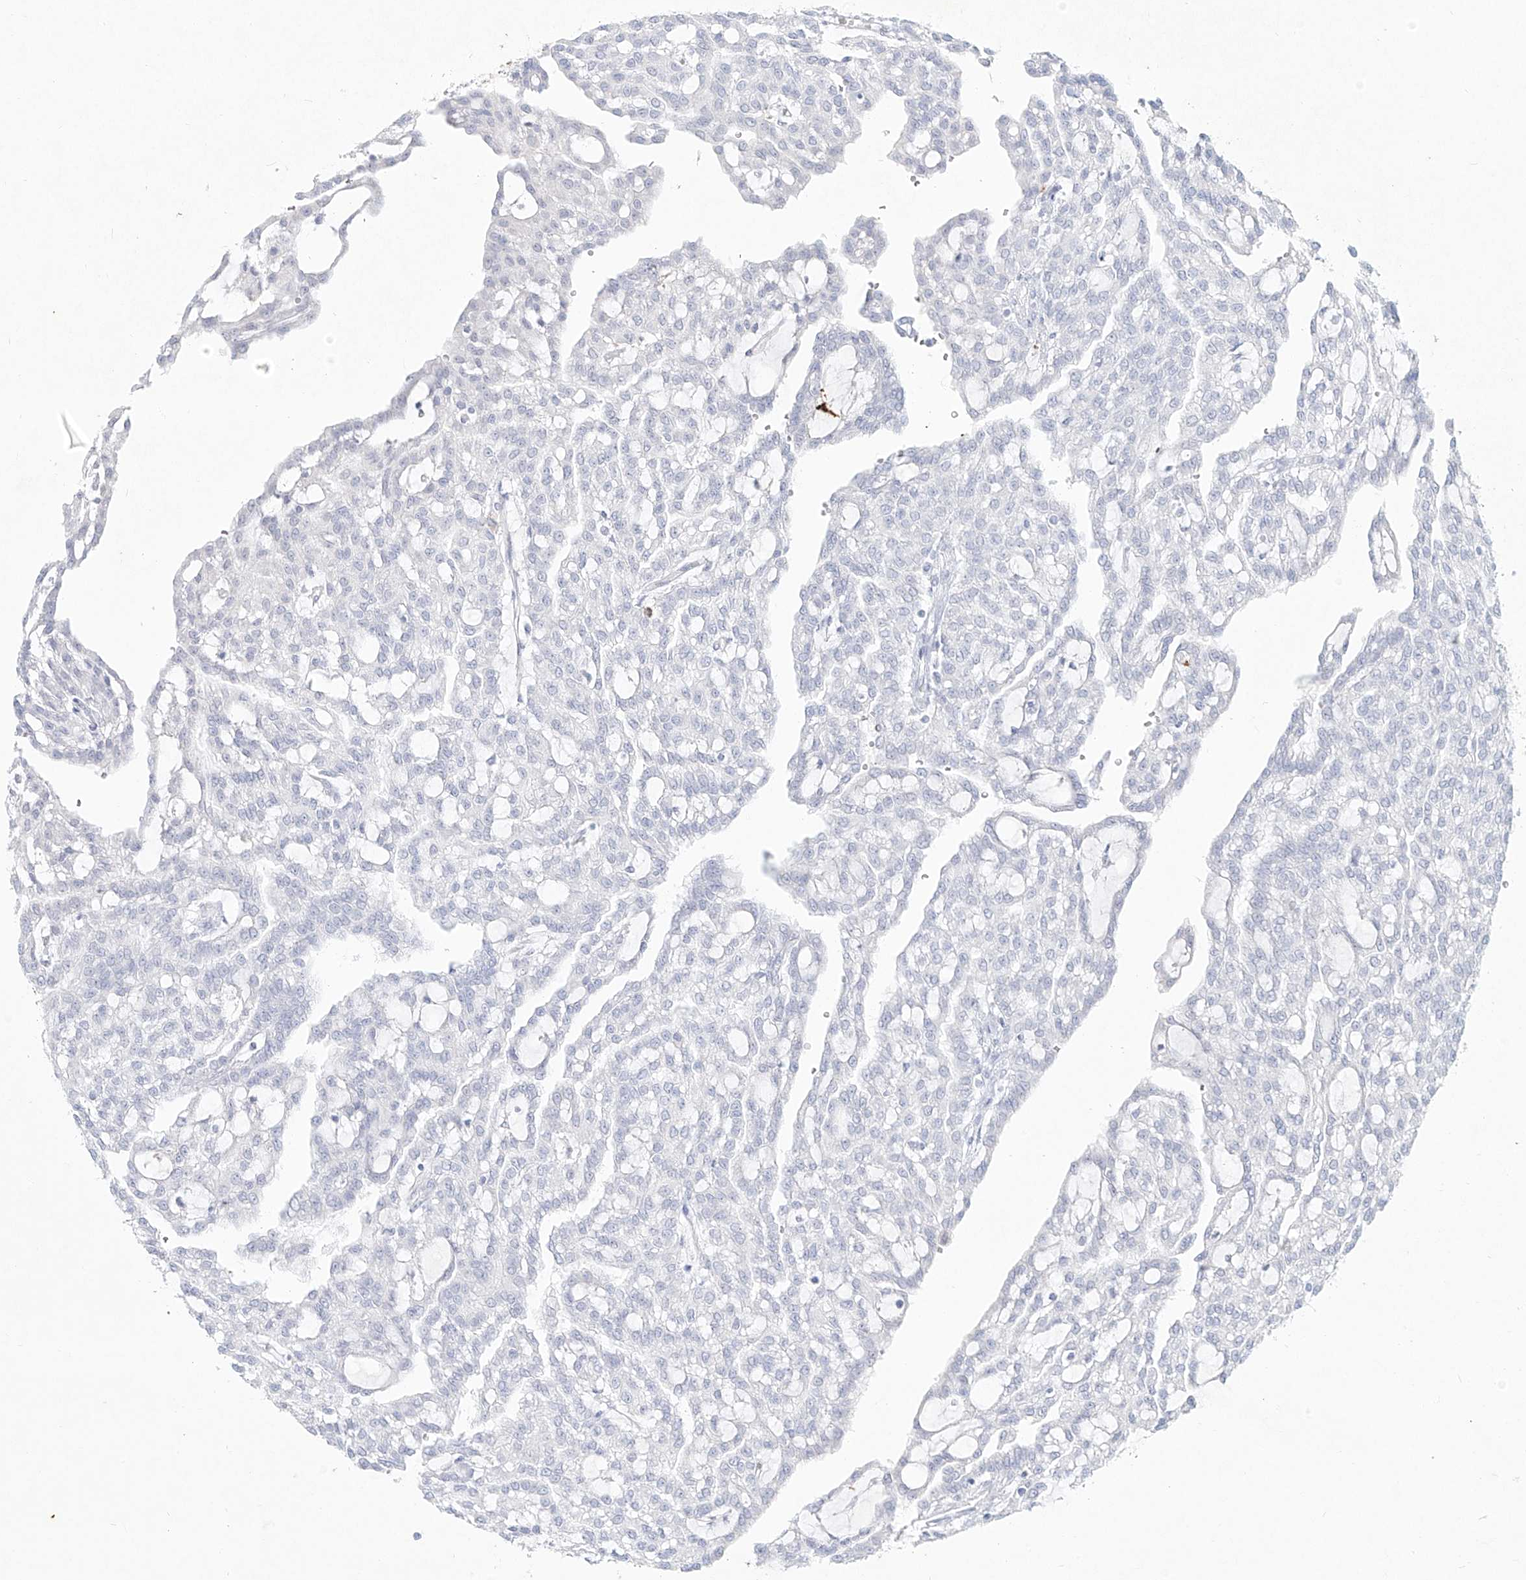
{"staining": {"intensity": "negative", "quantity": "none", "location": "none"}, "tissue": "renal cancer", "cell_type": "Tumor cells", "image_type": "cancer", "snomed": [{"axis": "morphology", "description": "Adenocarcinoma, NOS"}, {"axis": "topography", "description": "Kidney"}], "caption": "This is an IHC image of human adenocarcinoma (renal). There is no staining in tumor cells.", "gene": "CD209", "patient": {"sex": "male", "age": 63}}